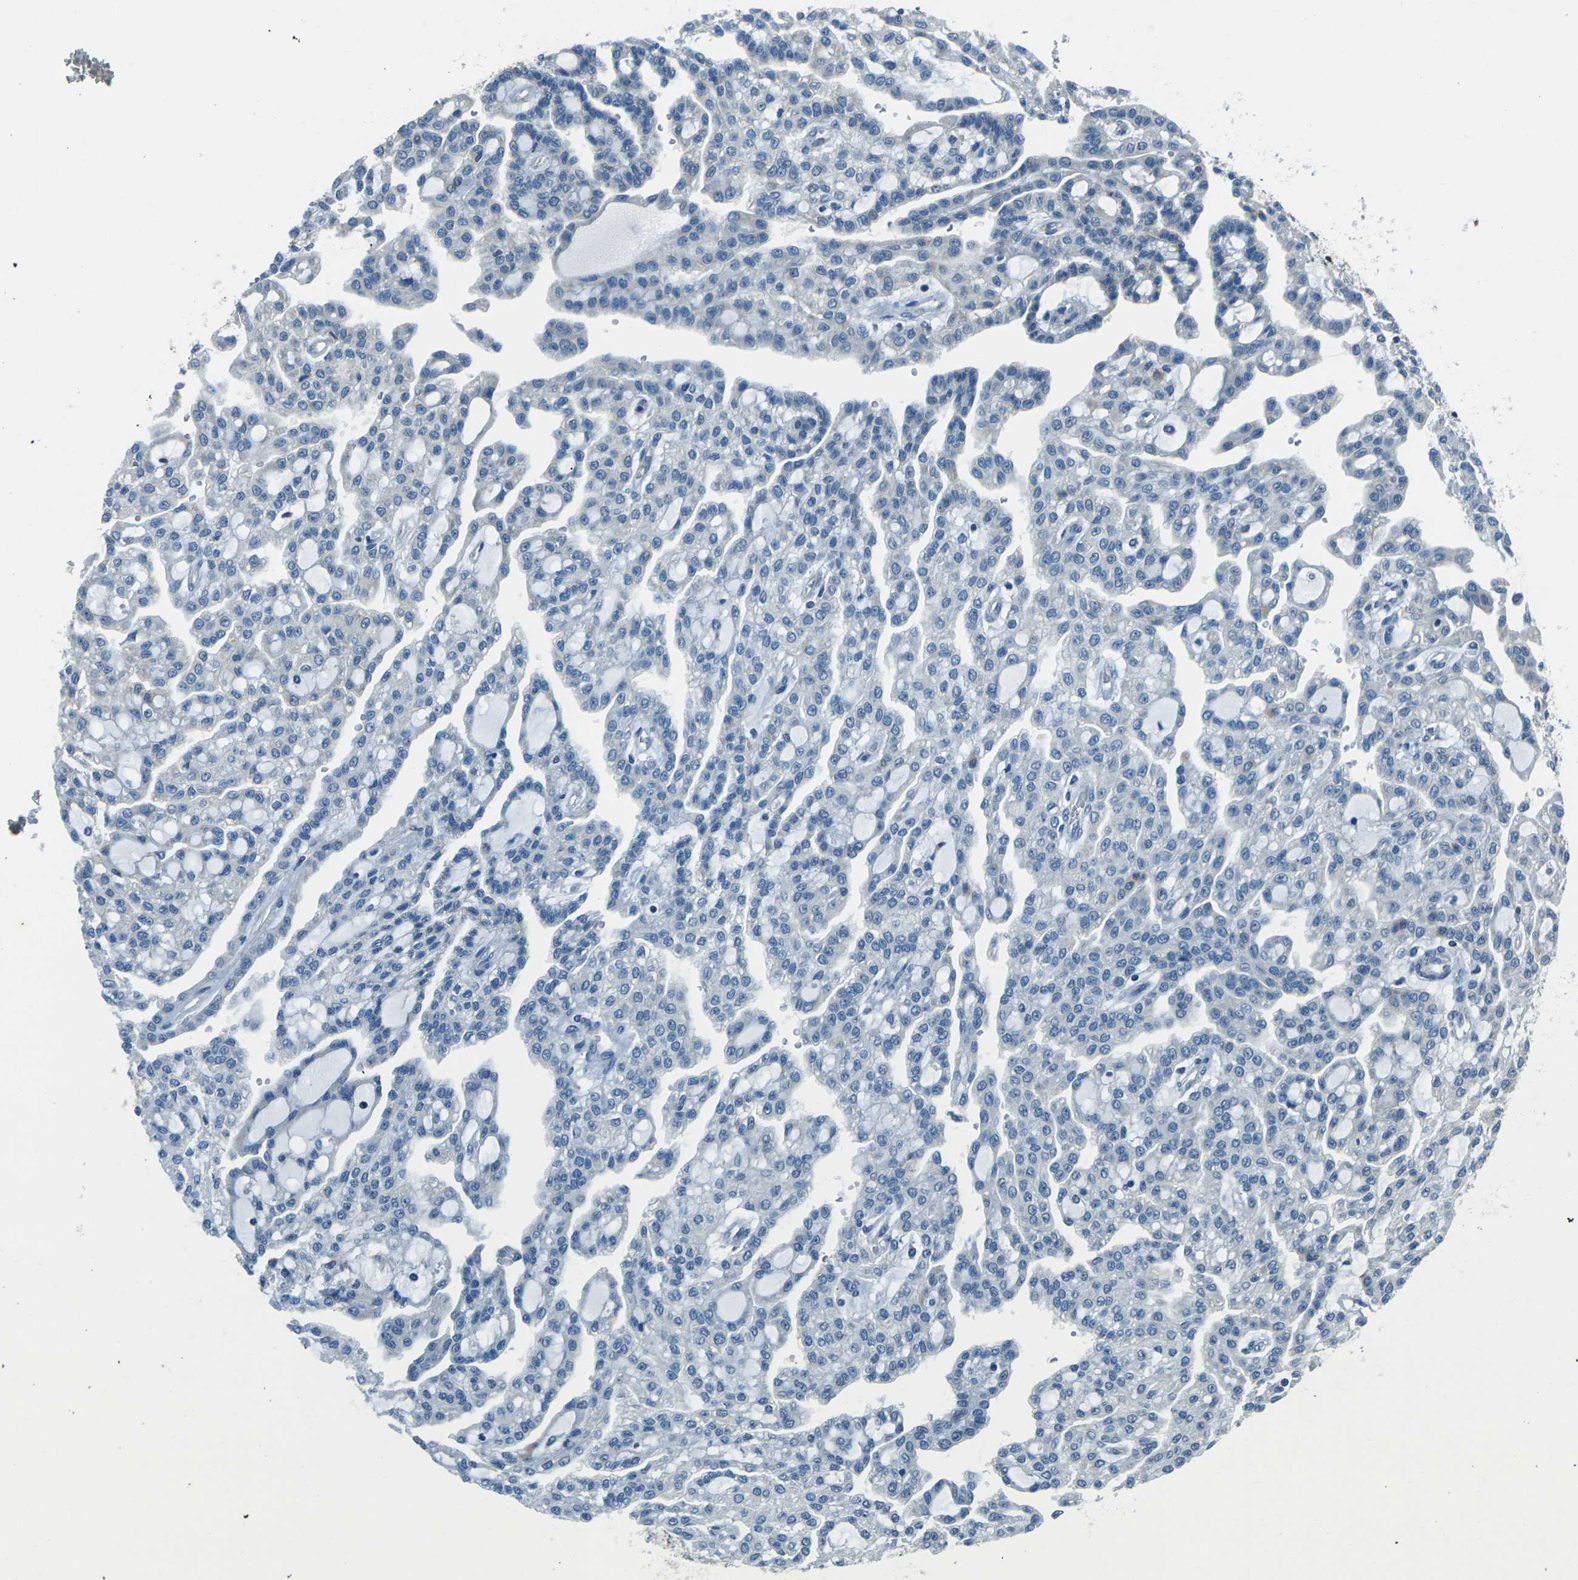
{"staining": {"intensity": "negative", "quantity": "none", "location": "none"}, "tissue": "renal cancer", "cell_type": "Tumor cells", "image_type": "cancer", "snomed": [{"axis": "morphology", "description": "Adenocarcinoma, NOS"}, {"axis": "topography", "description": "Kidney"}], "caption": "Tumor cells show no significant protein expression in renal adenocarcinoma. Nuclei are stained in blue.", "gene": "IRF3", "patient": {"sex": "male", "age": 63}}